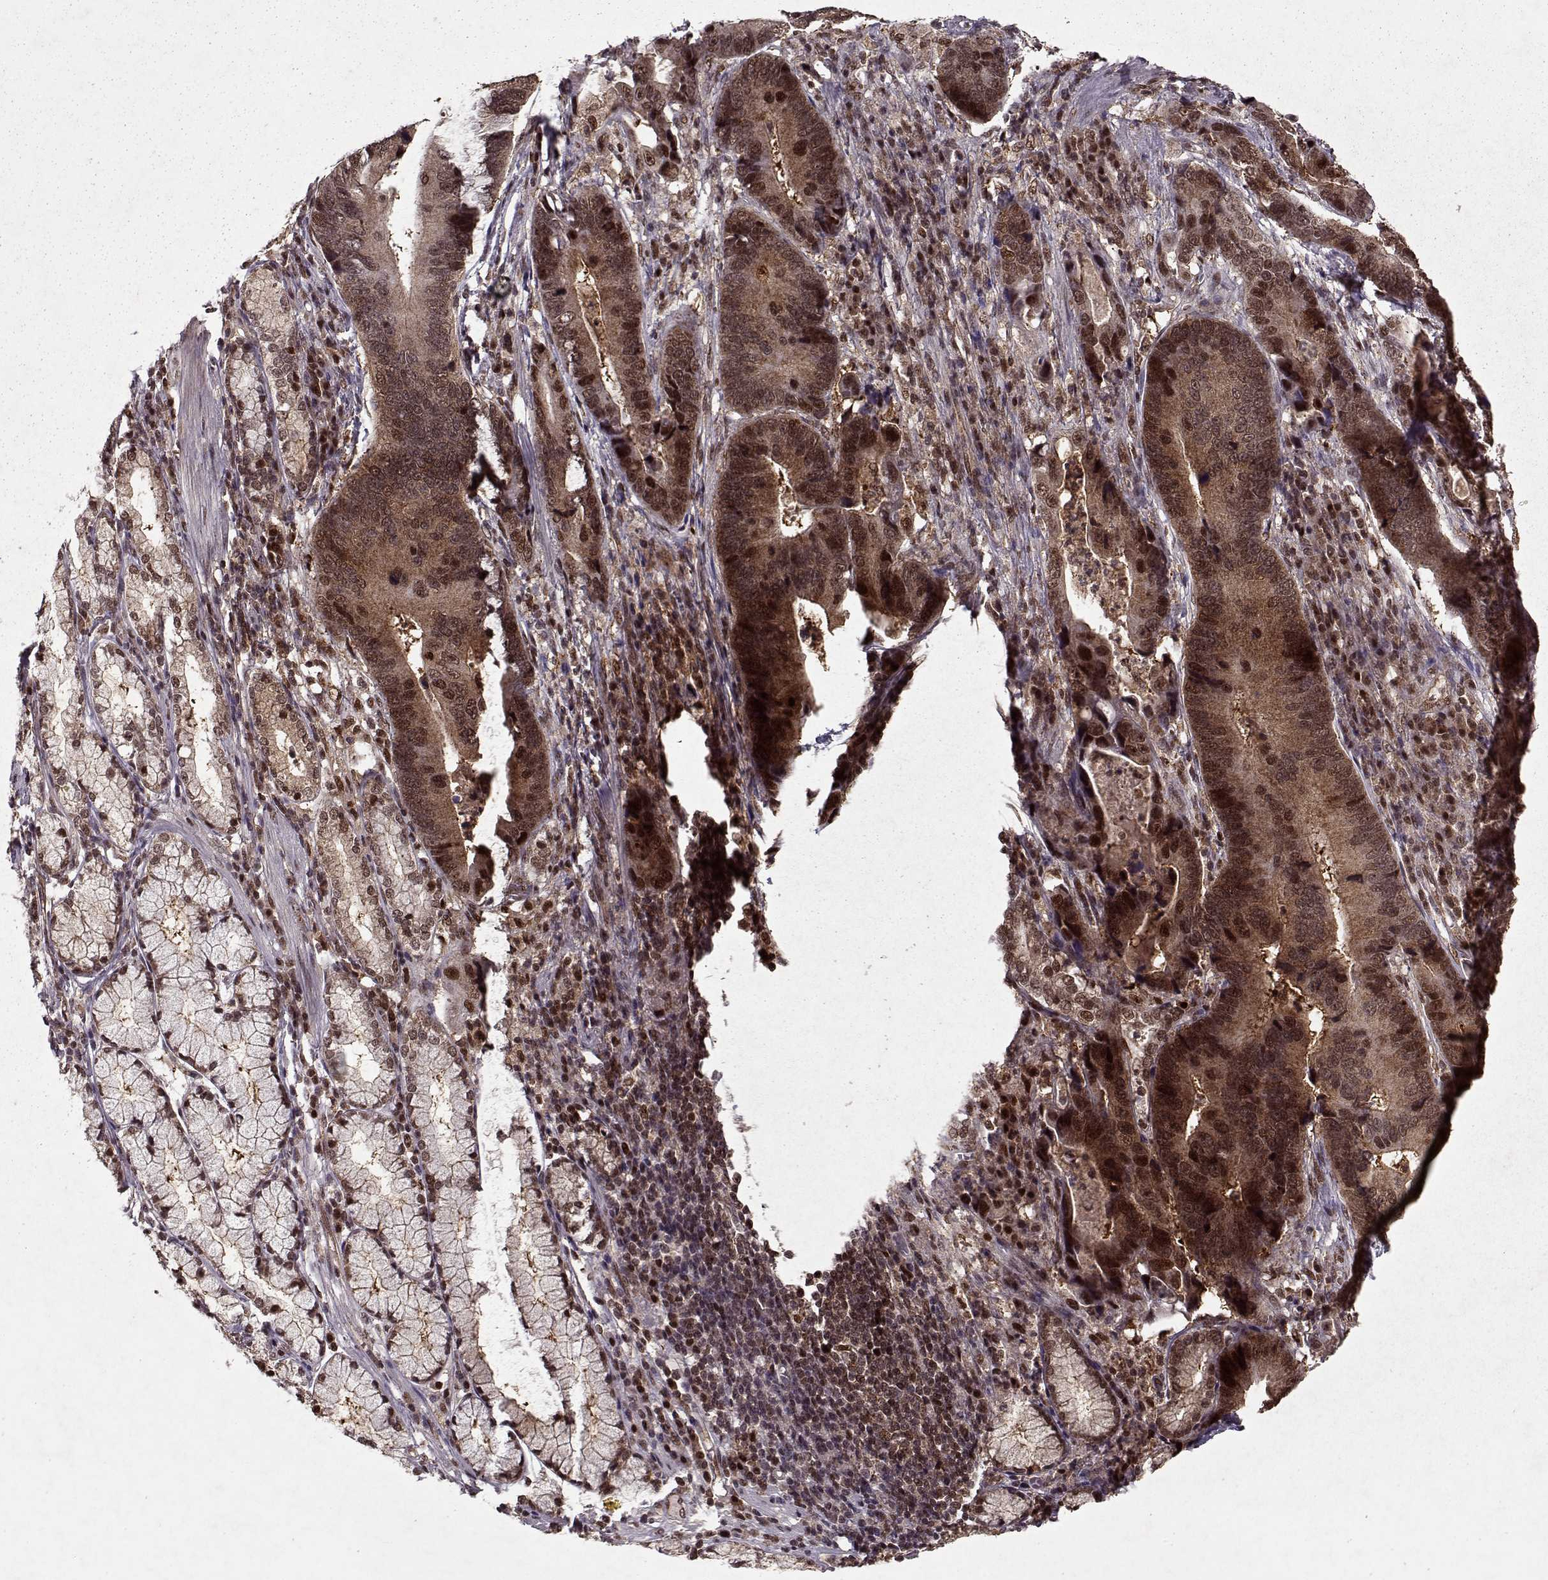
{"staining": {"intensity": "strong", "quantity": ">75%", "location": "cytoplasmic/membranous,nuclear"}, "tissue": "stomach cancer", "cell_type": "Tumor cells", "image_type": "cancer", "snomed": [{"axis": "morphology", "description": "Adenocarcinoma, NOS"}, {"axis": "topography", "description": "Stomach"}], "caption": "Protein expression analysis of stomach cancer (adenocarcinoma) displays strong cytoplasmic/membranous and nuclear expression in about >75% of tumor cells. (Stains: DAB in brown, nuclei in blue, Microscopy: brightfield microscopy at high magnification).", "gene": "PSMA7", "patient": {"sex": "male", "age": 84}}